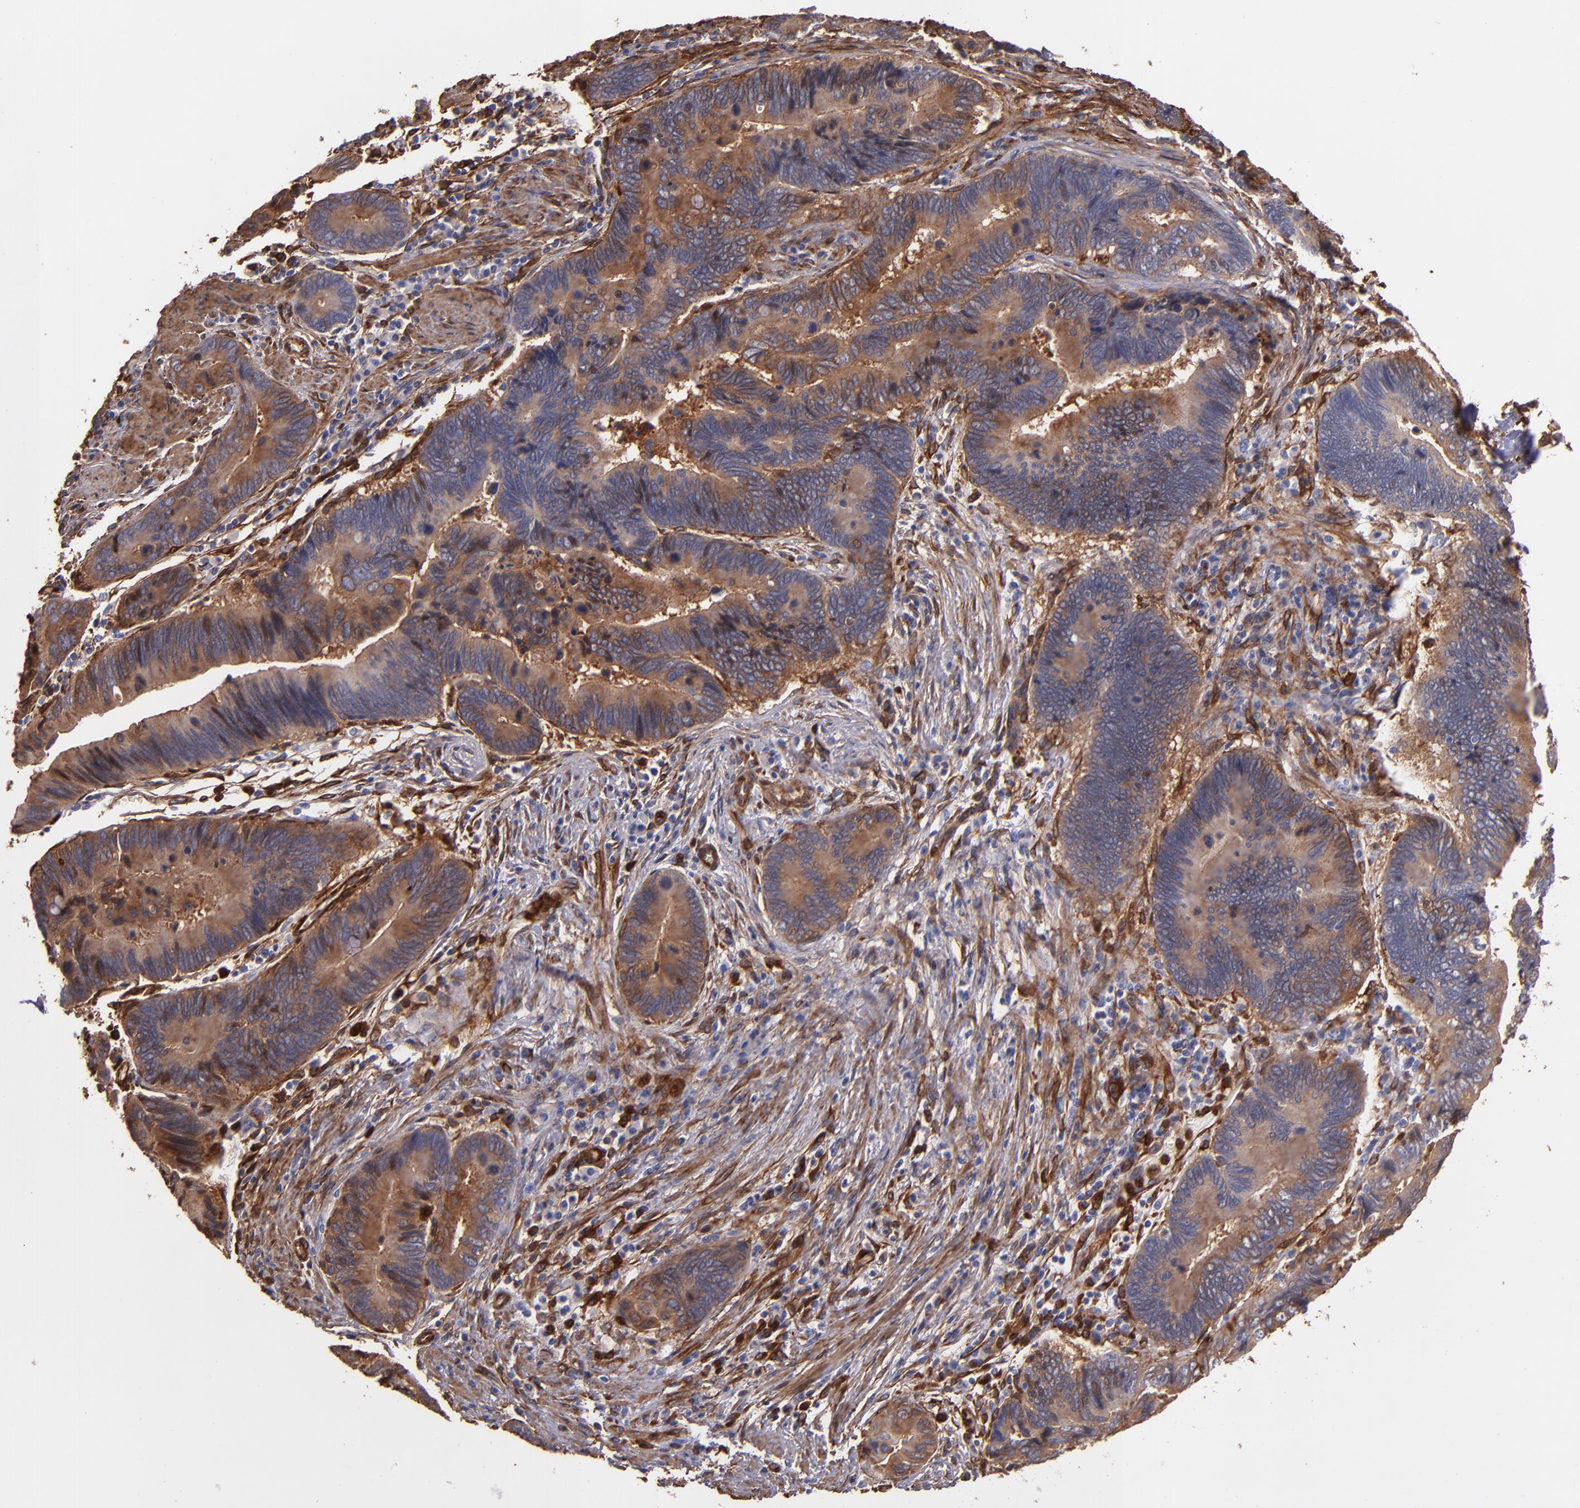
{"staining": {"intensity": "moderate", "quantity": ">75%", "location": "cytoplasmic/membranous"}, "tissue": "pancreatic cancer", "cell_type": "Tumor cells", "image_type": "cancer", "snomed": [{"axis": "morphology", "description": "Adenocarcinoma, NOS"}, {"axis": "topography", "description": "Pancreas"}], "caption": "A micrograph of pancreatic cancer (adenocarcinoma) stained for a protein exhibits moderate cytoplasmic/membranous brown staining in tumor cells. The staining is performed using DAB (3,3'-diaminobenzidine) brown chromogen to label protein expression. The nuclei are counter-stained blue using hematoxylin.", "gene": "VCL", "patient": {"sex": "female", "age": 70}}